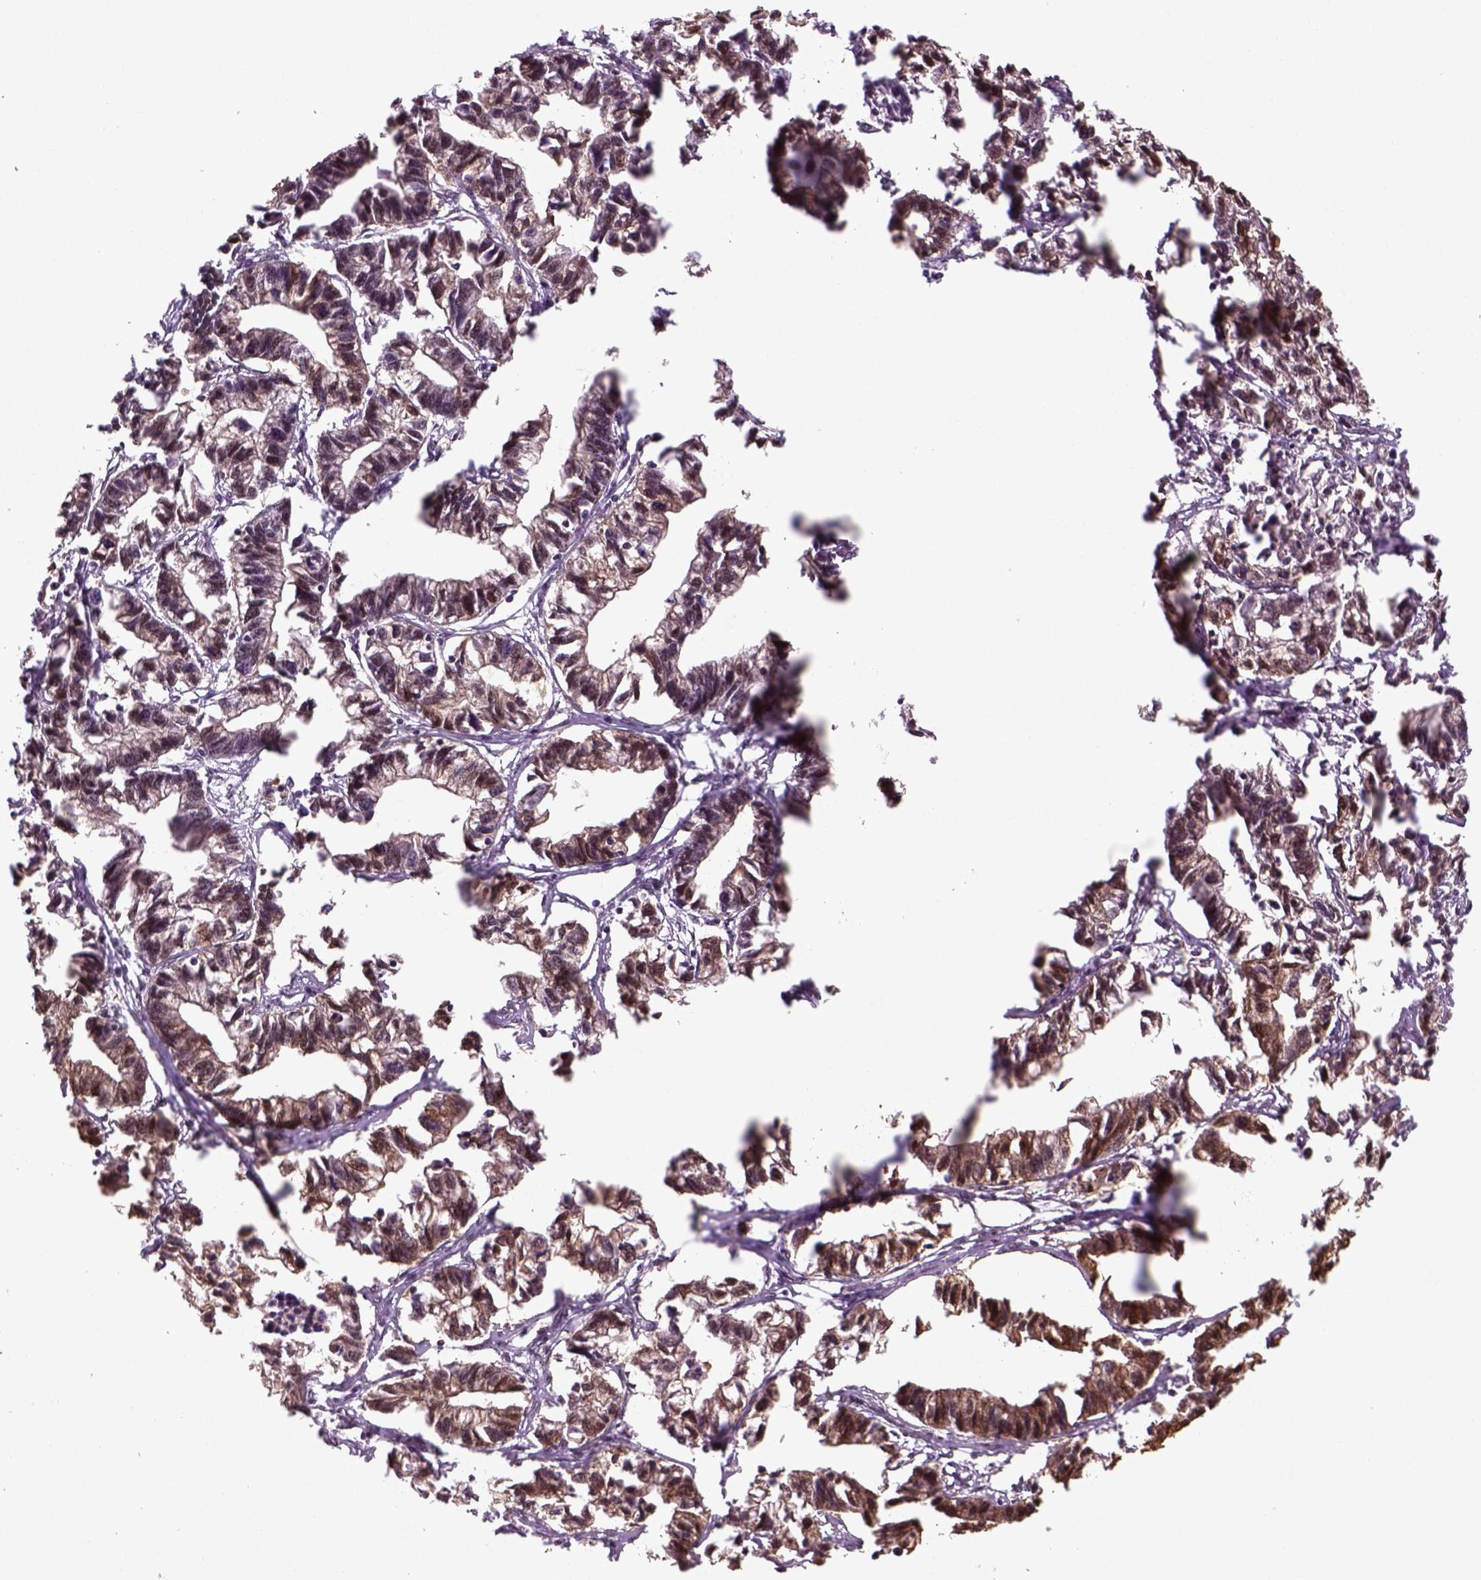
{"staining": {"intensity": "moderate", "quantity": "25%-75%", "location": "cytoplasmic/membranous"}, "tissue": "stomach cancer", "cell_type": "Tumor cells", "image_type": "cancer", "snomed": [{"axis": "morphology", "description": "Adenocarcinoma, NOS"}, {"axis": "topography", "description": "Stomach"}], "caption": "Protein staining shows moderate cytoplasmic/membranous positivity in about 25%-75% of tumor cells in stomach cancer.", "gene": "GOT1", "patient": {"sex": "male", "age": 83}}